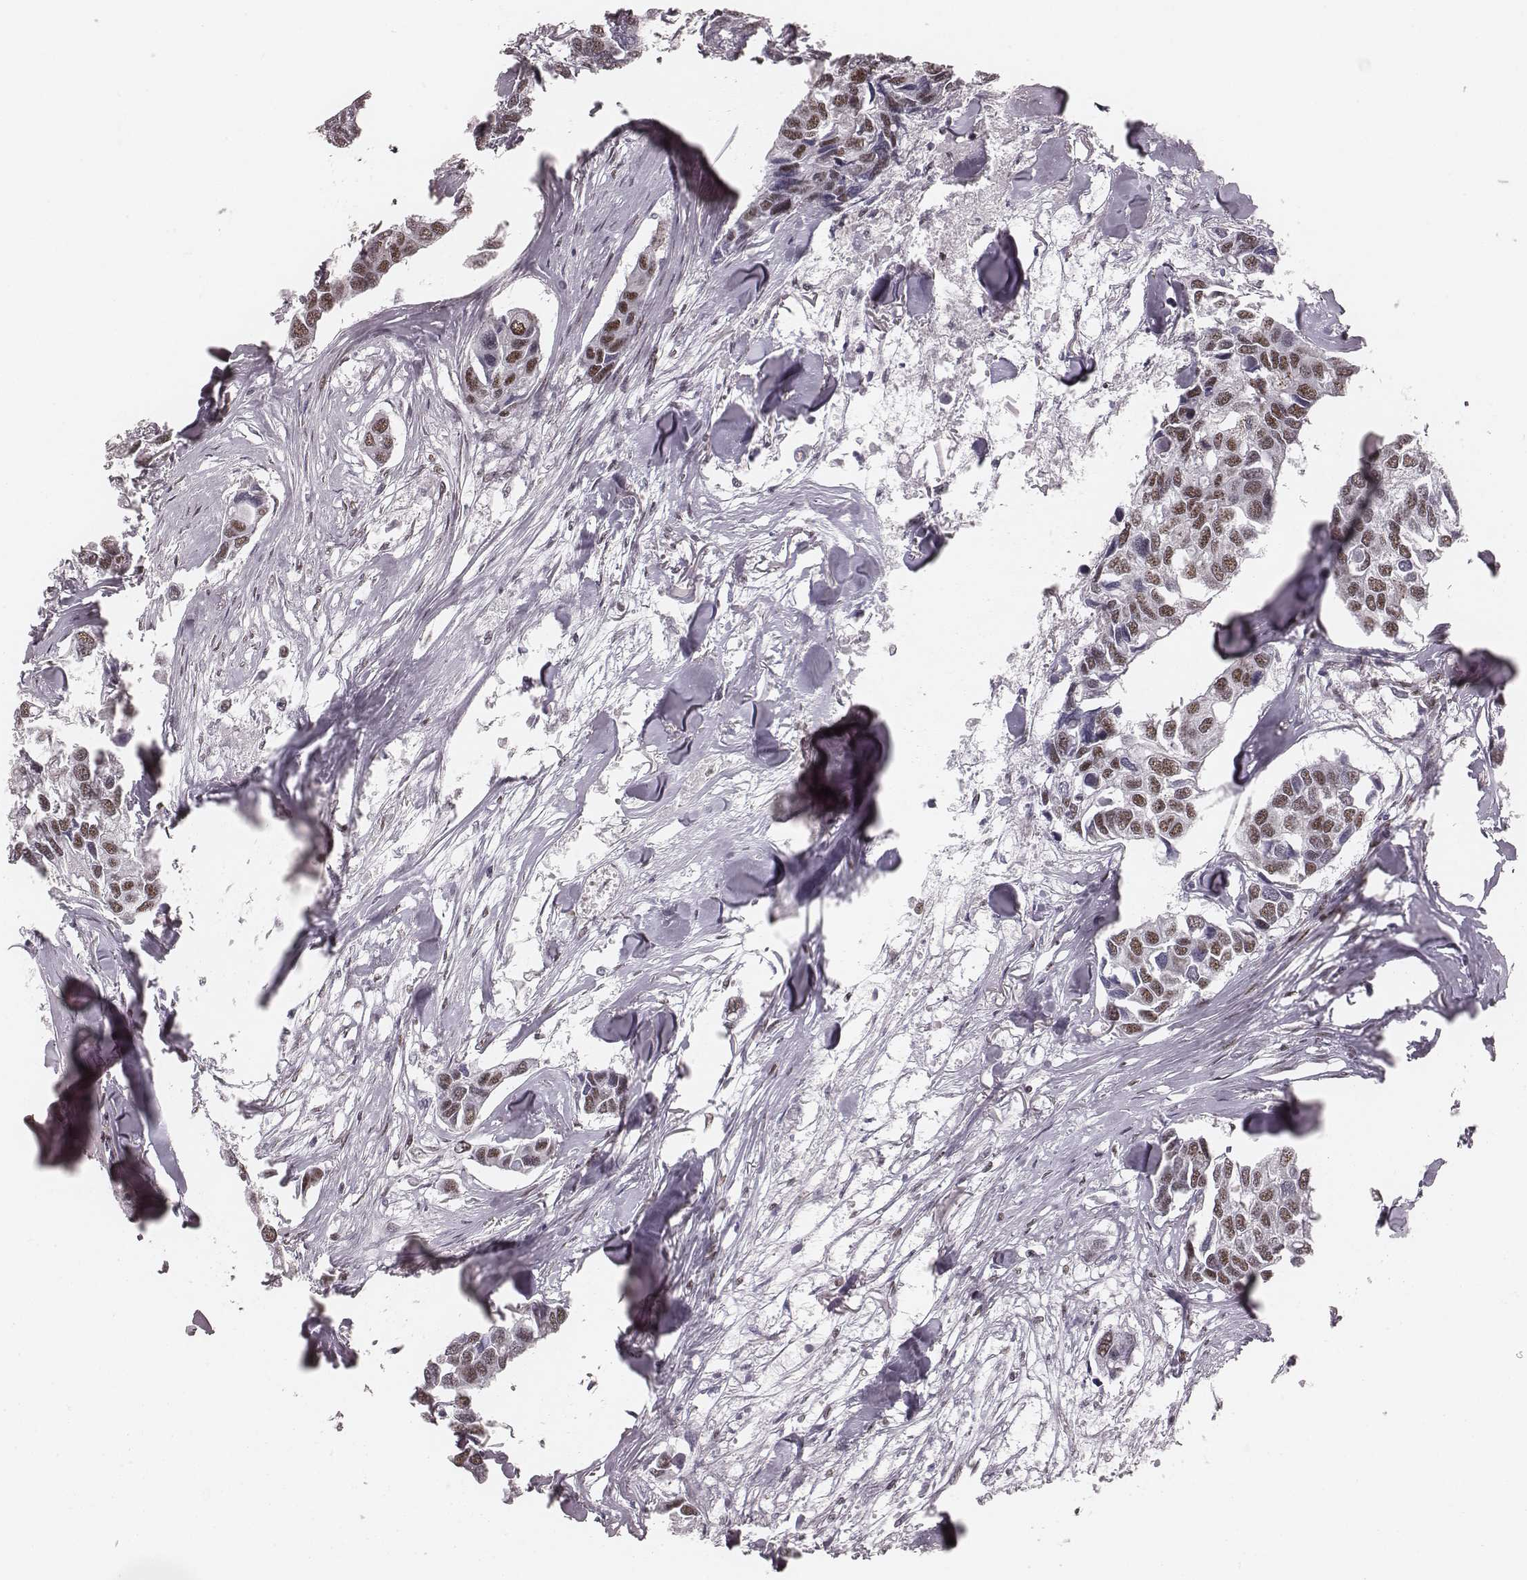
{"staining": {"intensity": "moderate", "quantity": ">75%", "location": "nuclear"}, "tissue": "breast cancer", "cell_type": "Tumor cells", "image_type": "cancer", "snomed": [{"axis": "morphology", "description": "Duct carcinoma"}, {"axis": "topography", "description": "Breast"}], "caption": "Immunohistochemical staining of human breast cancer displays medium levels of moderate nuclear expression in approximately >75% of tumor cells.", "gene": "LUC7L", "patient": {"sex": "female", "age": 83}}